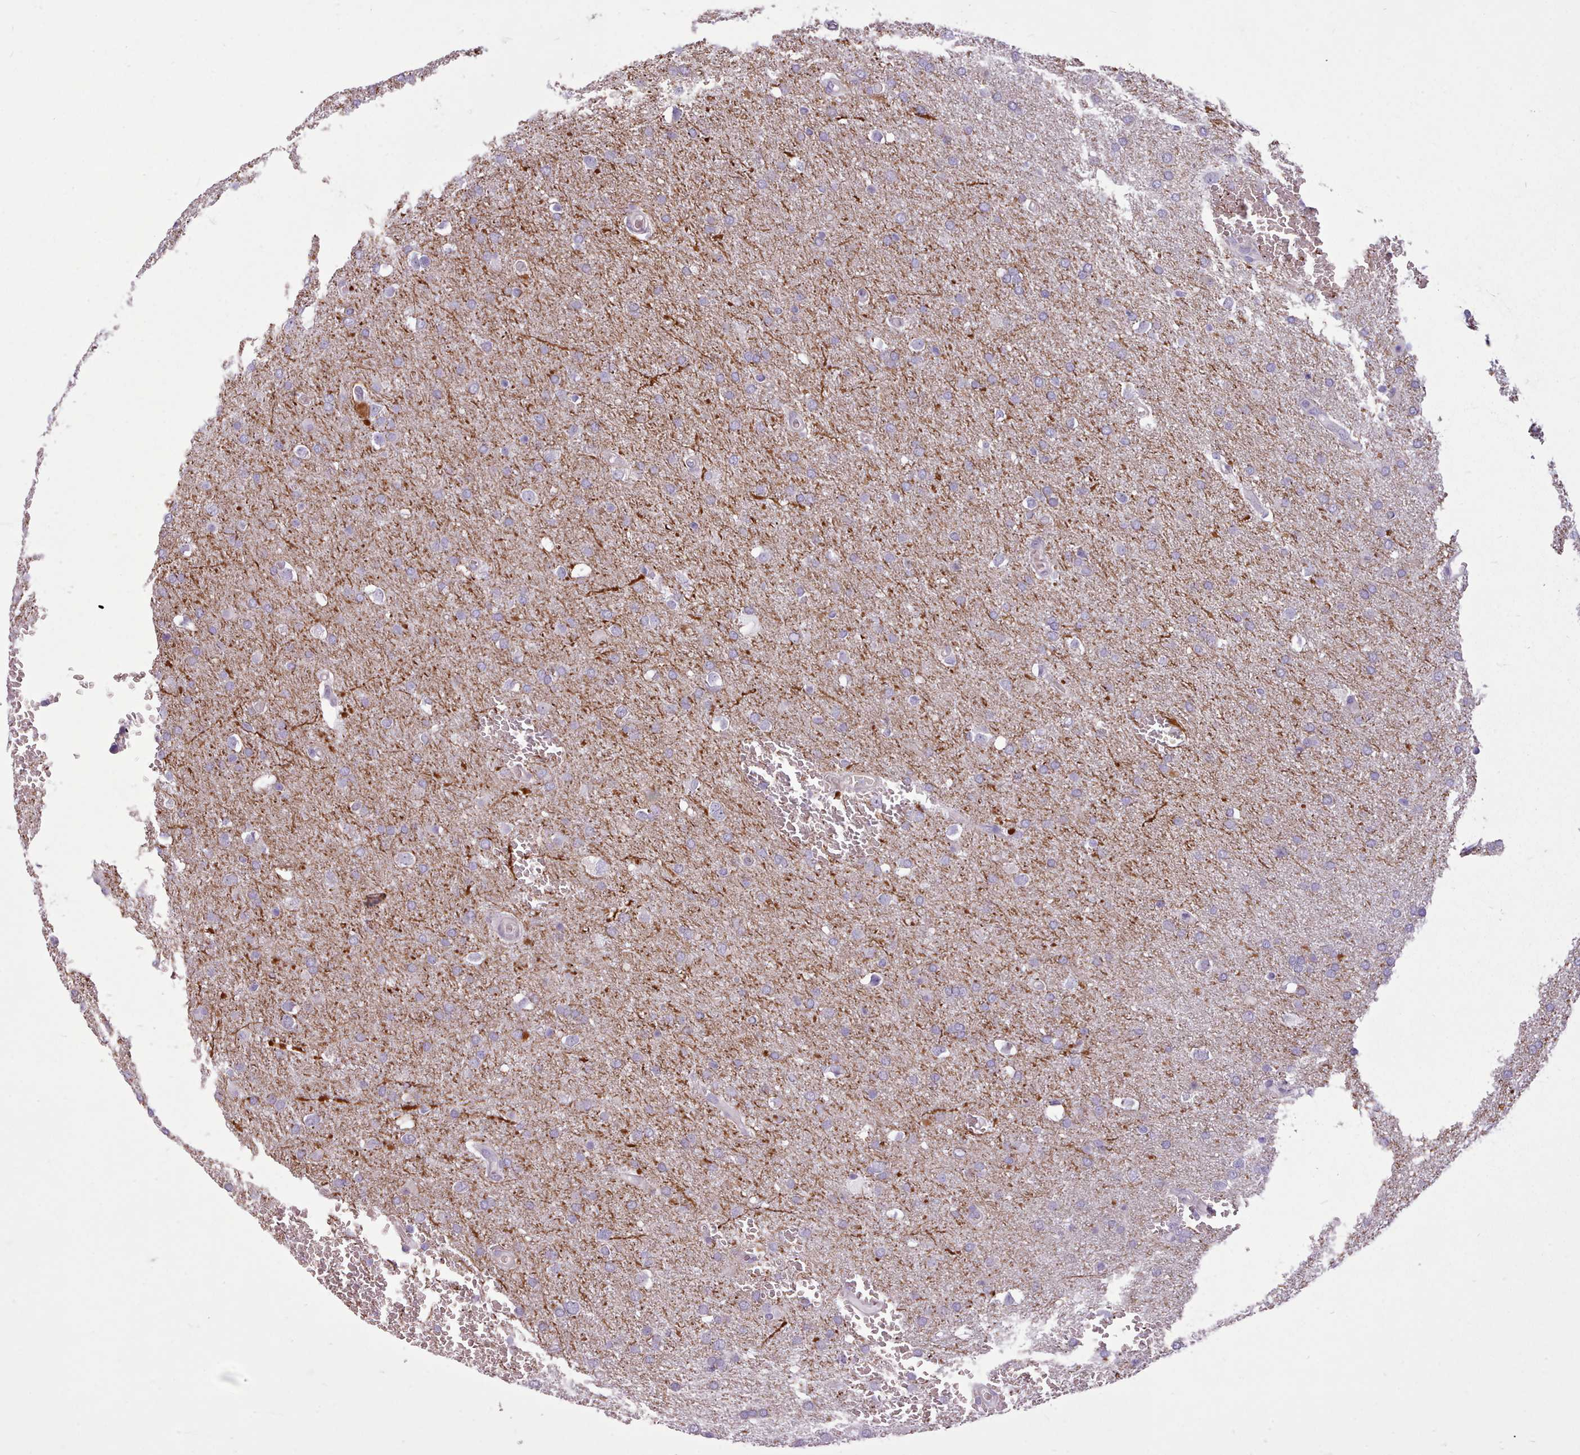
{"staining": {"intensity": "negative", "quantity": "none", "location": "none"}, "tissue": "glioma", "cell_type": "Tumor cells", "image_type": "cancer", "snomed": [{"axis": "morphology", "description": "Glioma, malignant, Low grade"}, {"axis": "topography", "description": "Brain"}], "caption": "This is an immunohistochemistry (IHC) micrograph of glioma. There is no expression in tumor cells.", "gene": "AVL9", "patient": {"sex": "female", "age": 32}}